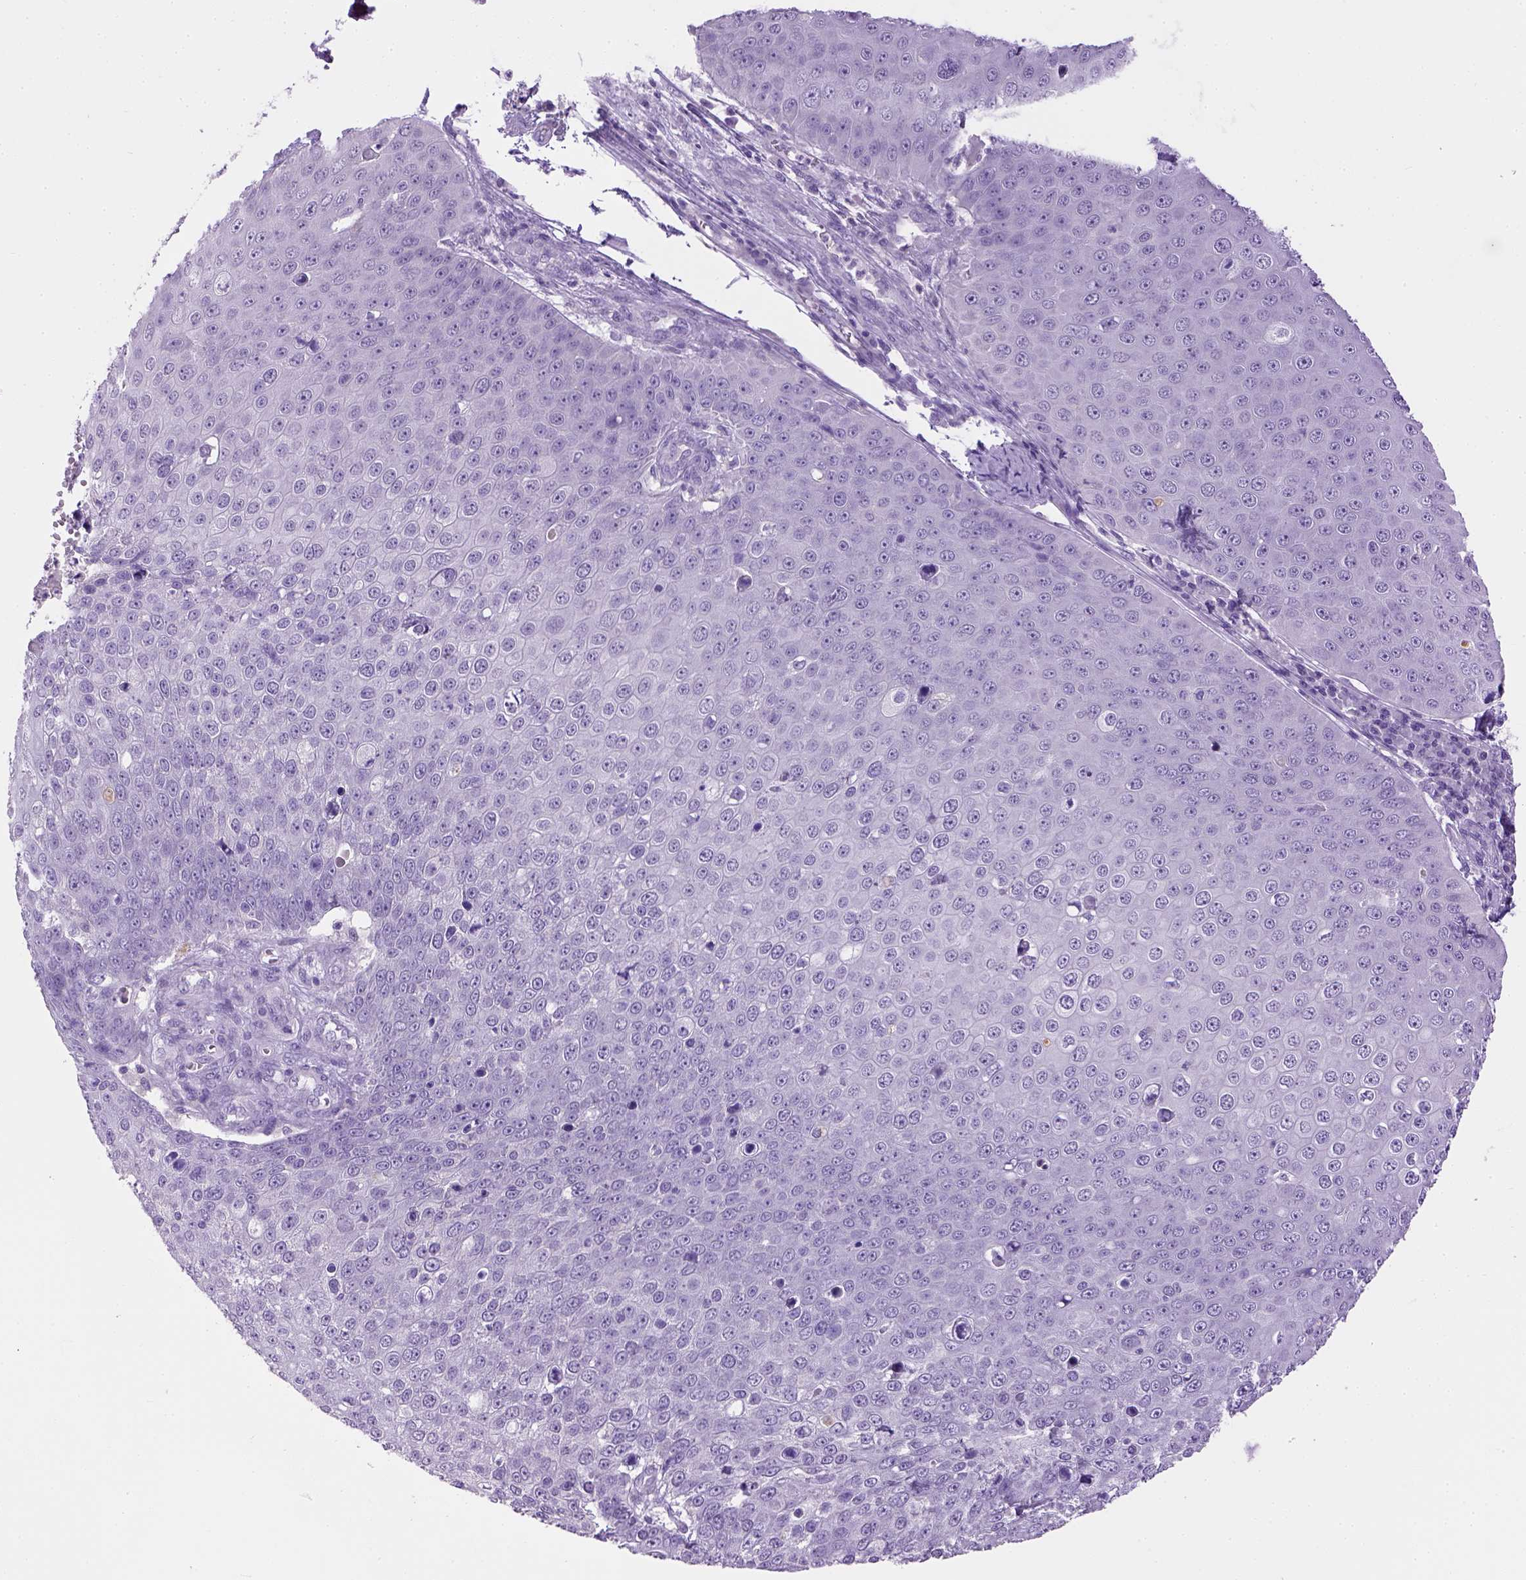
{"staining": {"intensity": "negative", "quantity": "none", "location": "none"}, "tissue": "skin cancer", "cell_type": "Tumor cells", "image_type": "cancer", "snomed": [{"axis": "morphology", "description": "Squamous cell carcinoma, NOS"}, {"axis": "topography", "description": "Skin"}], "caption": "The histopathology image exhibits no staining of tumor cells in skin squamous cell carcinoma. (DAB (3,3'-diaminobenzidine) immunohistochemistry, high magnification).", "gene": "CYP24A1", "patient": {"sex": "male", "age": 71}}